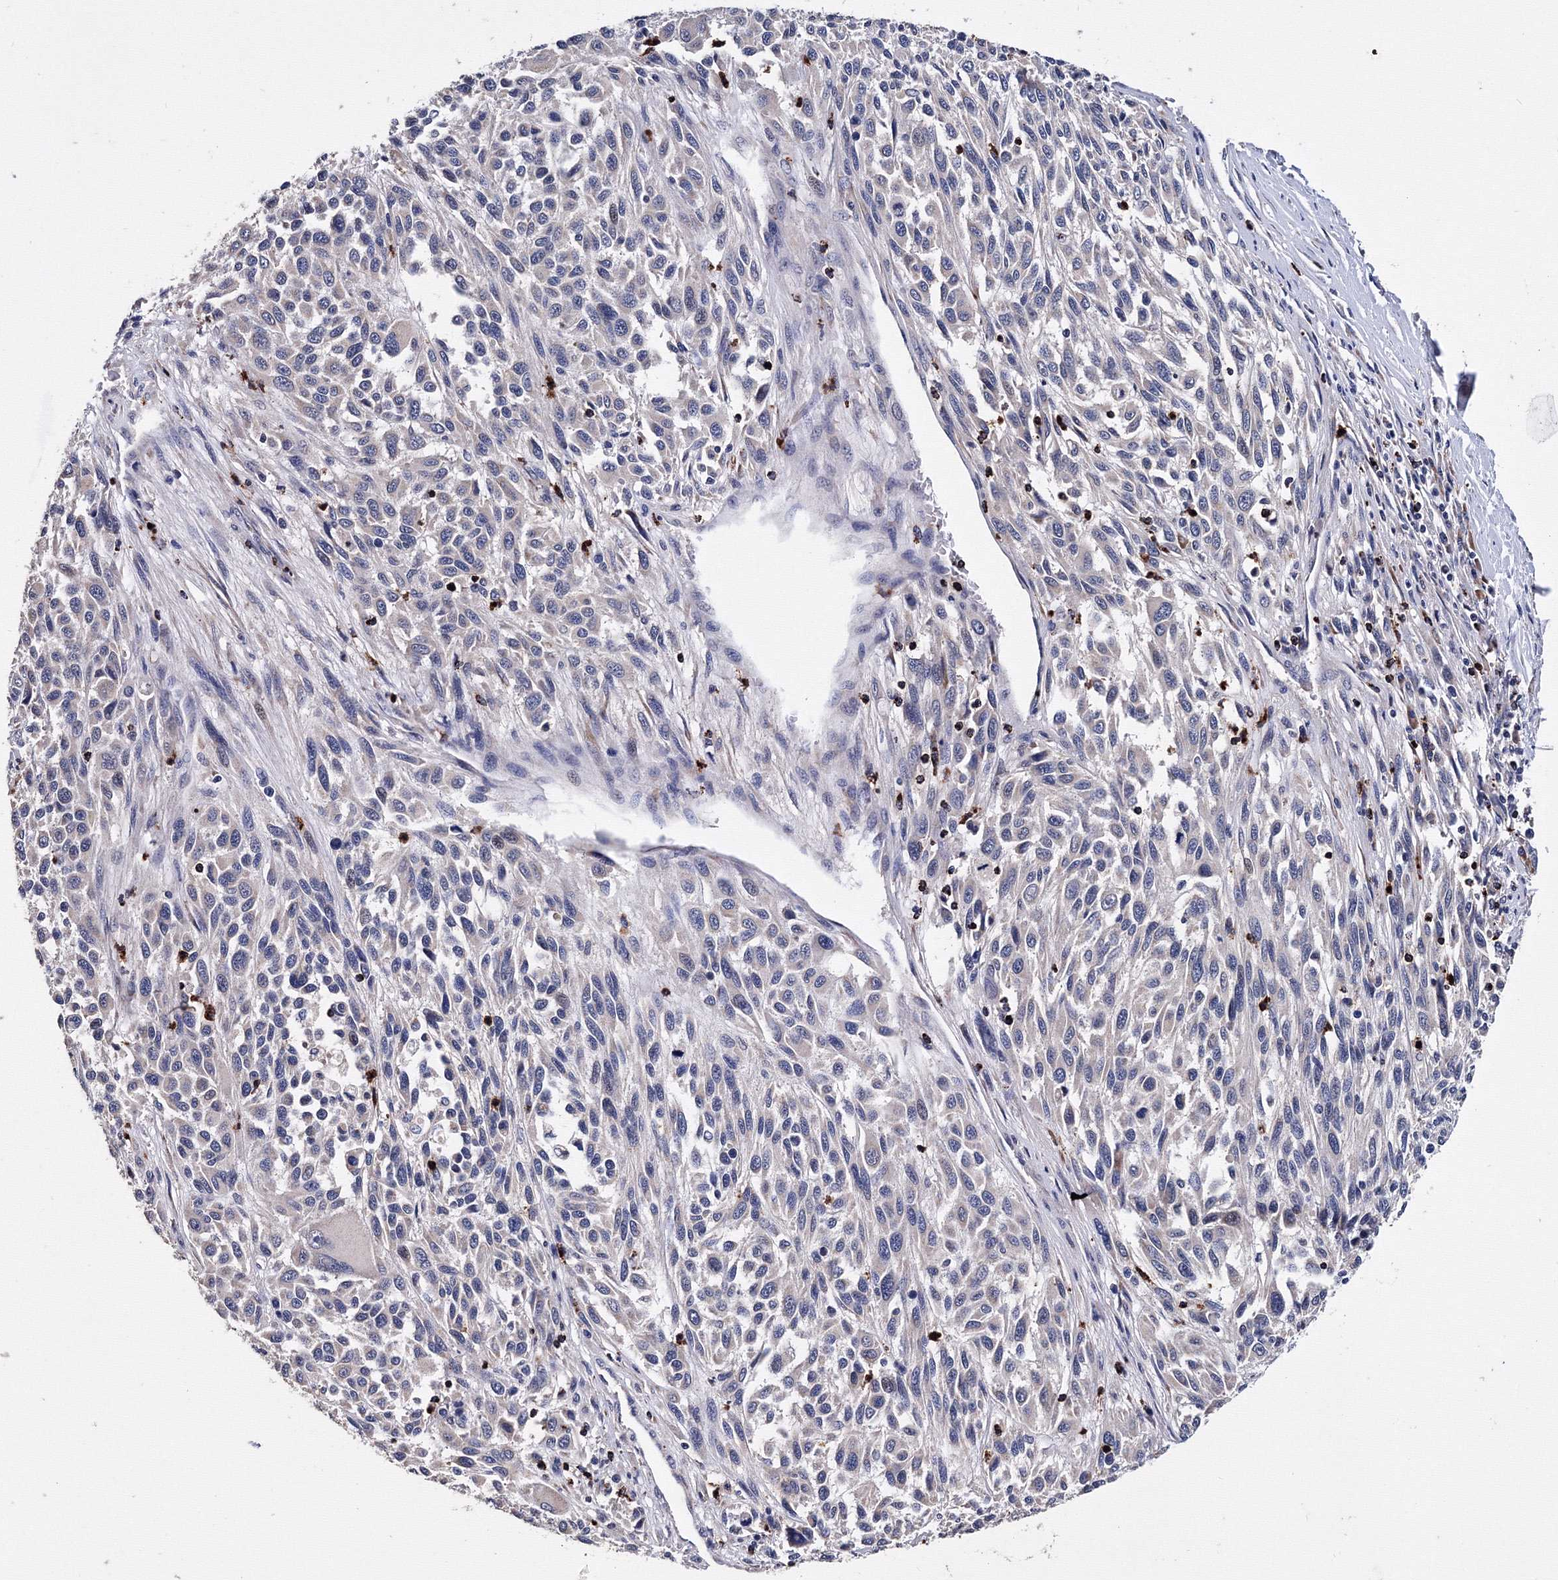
{"staining": {"intensity": "negative", "quantity": "none", "location": "none"}, "tissue": "melanoma", "cell_type": "Tumor cells", "image_type": "cancer", "snomed": [{"axis": "morphology", "description": "Malignant melanoma, Metastatic site"}, {"axis": "topography", "description": "Lymph node"}], "caption": "Melanoma was stained to show a protein in brown. There is no significant expression in tumor cells.", "gene": "PHYKPL", "patient": {"sex": "male", "age": 61}}